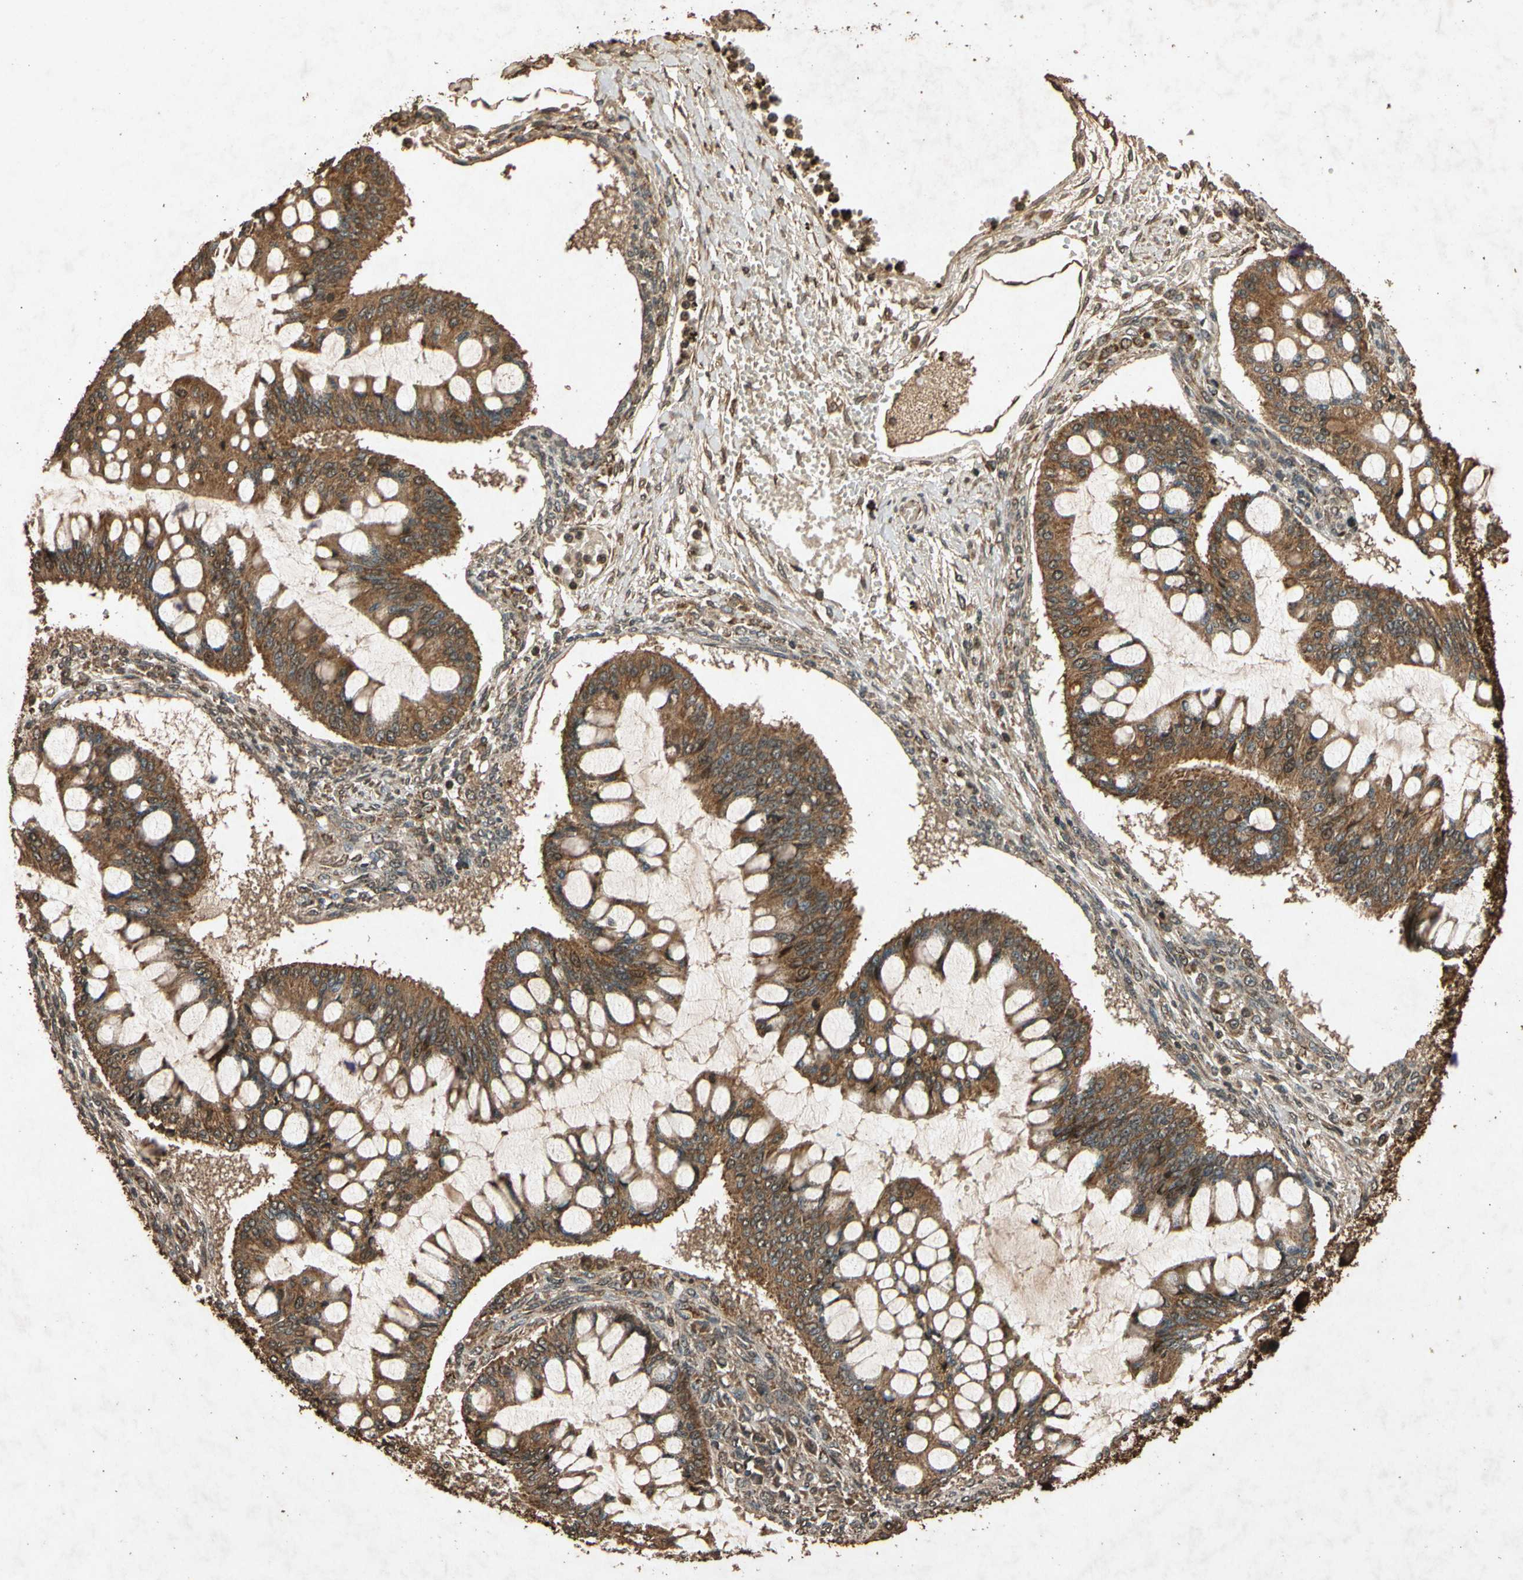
{"staining": {"intensity": "strong", "quantity": ">75%", "location": "cytoplasmic/membranous"}, "tissue": "ovarian cancer", "cell_type": "Tumor cells", "image_type": "cancer", "snomed": [{"axis": "morphology", "description": "Cystadenocarcinoma, mucinous, NOS"}, {"axis": "topography", "description": "Ovary"}], "caption": "This histopathology image demonstrates mucinous cystadenocarcinoma (ovarian) stained with immunohistochemistry (IHC) to label a protein in brown. The cytoplasmic/membranous of tumor cells show strong positivity for the protein. Nuclei are counter-stained blue.", "gene": "TXN2", "patient": {"sex": "female", "age": 73}}